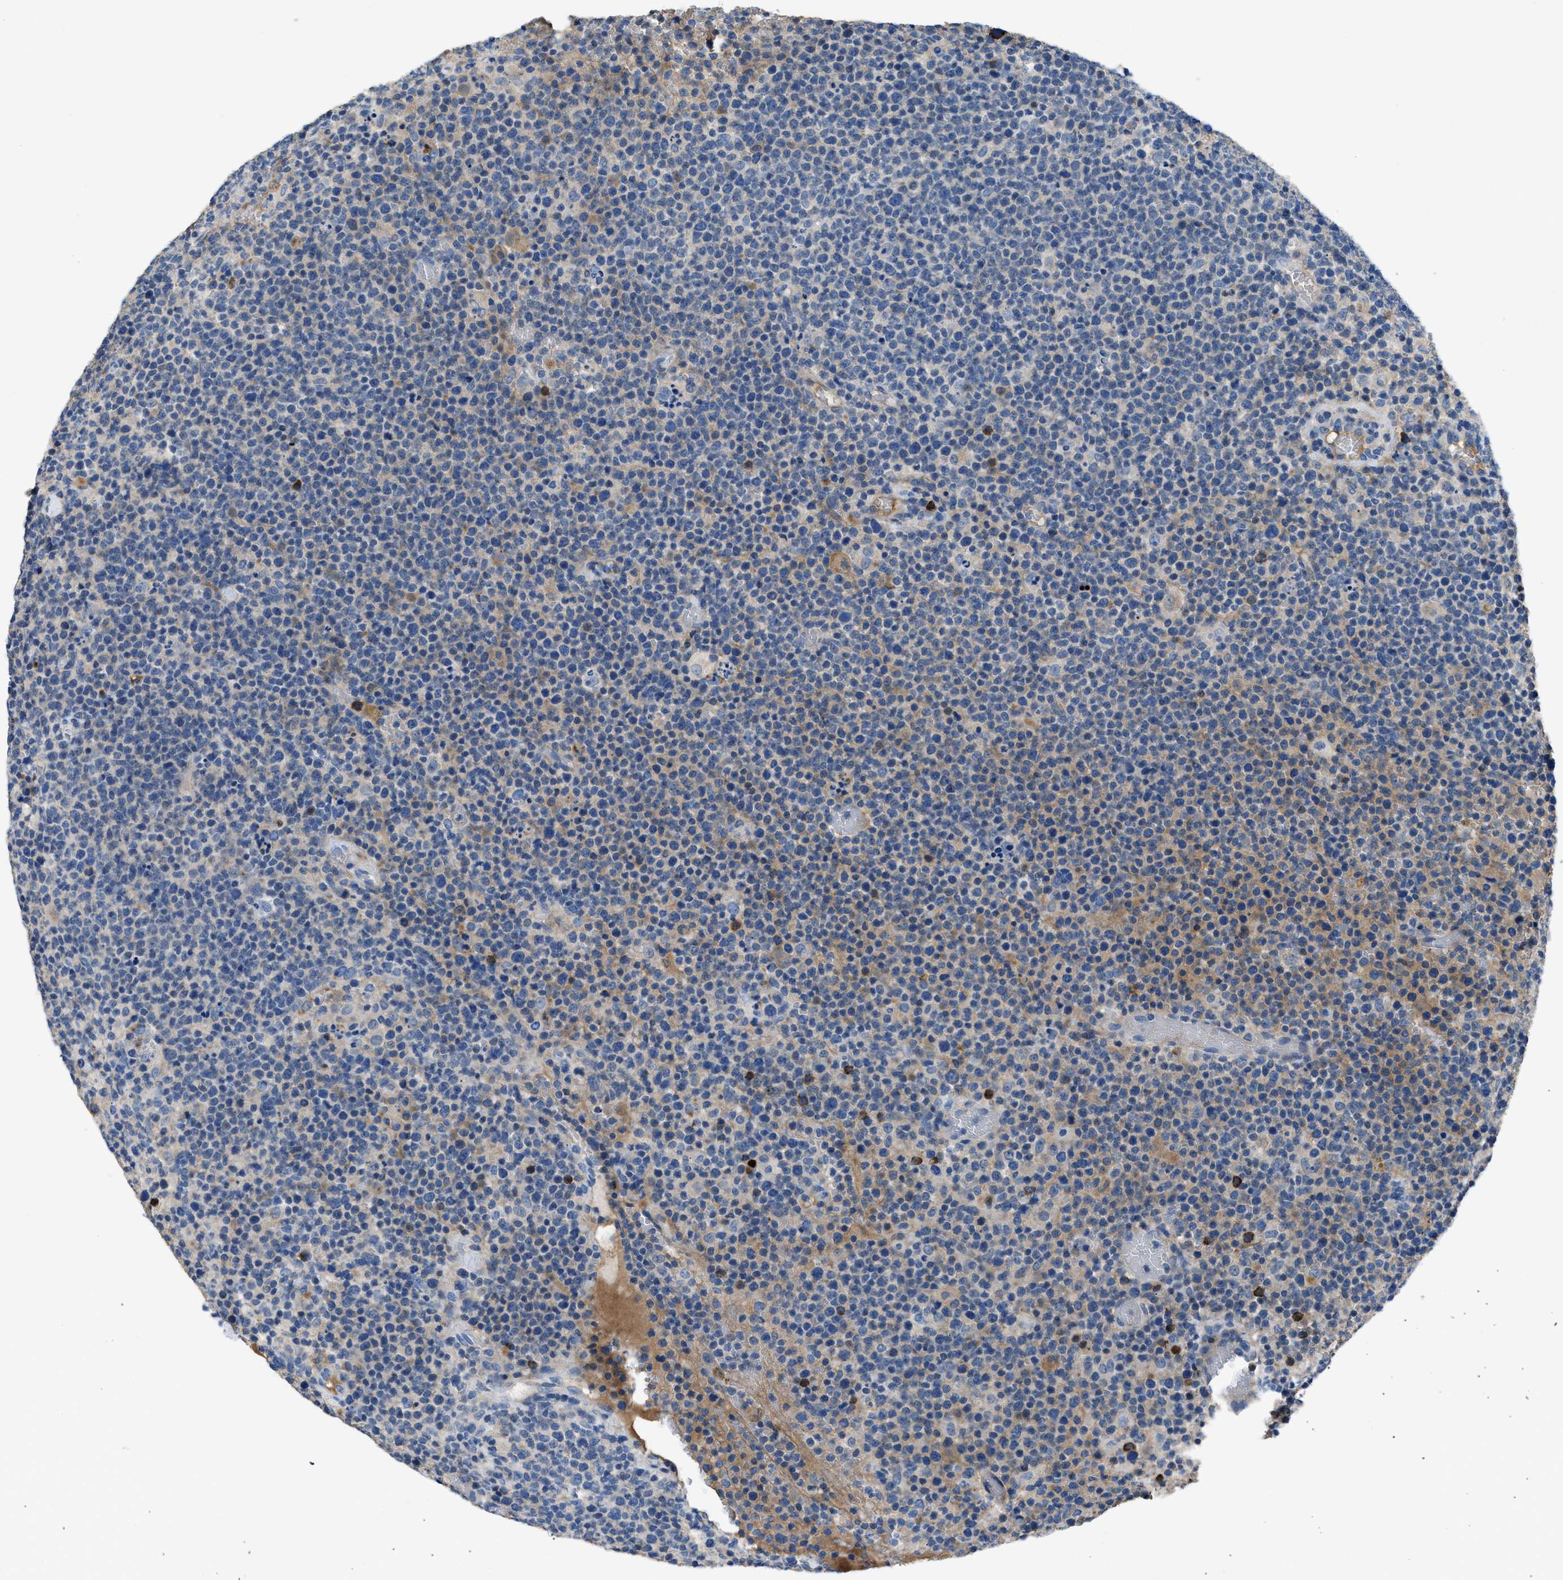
{"staining": {"intensity": "negative", "quantity": "none", "location": "none"}, "tissue": "lymphoma", "cell_type": "Tumor cells", "image_type": "cancer", "snomed": [{"axis": "morphology", "description": "Malignant lymphoma, non-Hodgkin's type, High grade"}, {"axis": "topography", "description": "Lymph node"}], "caption": "Lymphoma was stained to show a protein in brown. There is no significant expression in tumor cells.", "gene": "SGCZ", "patient": {"sex": "male", "age": 61}}